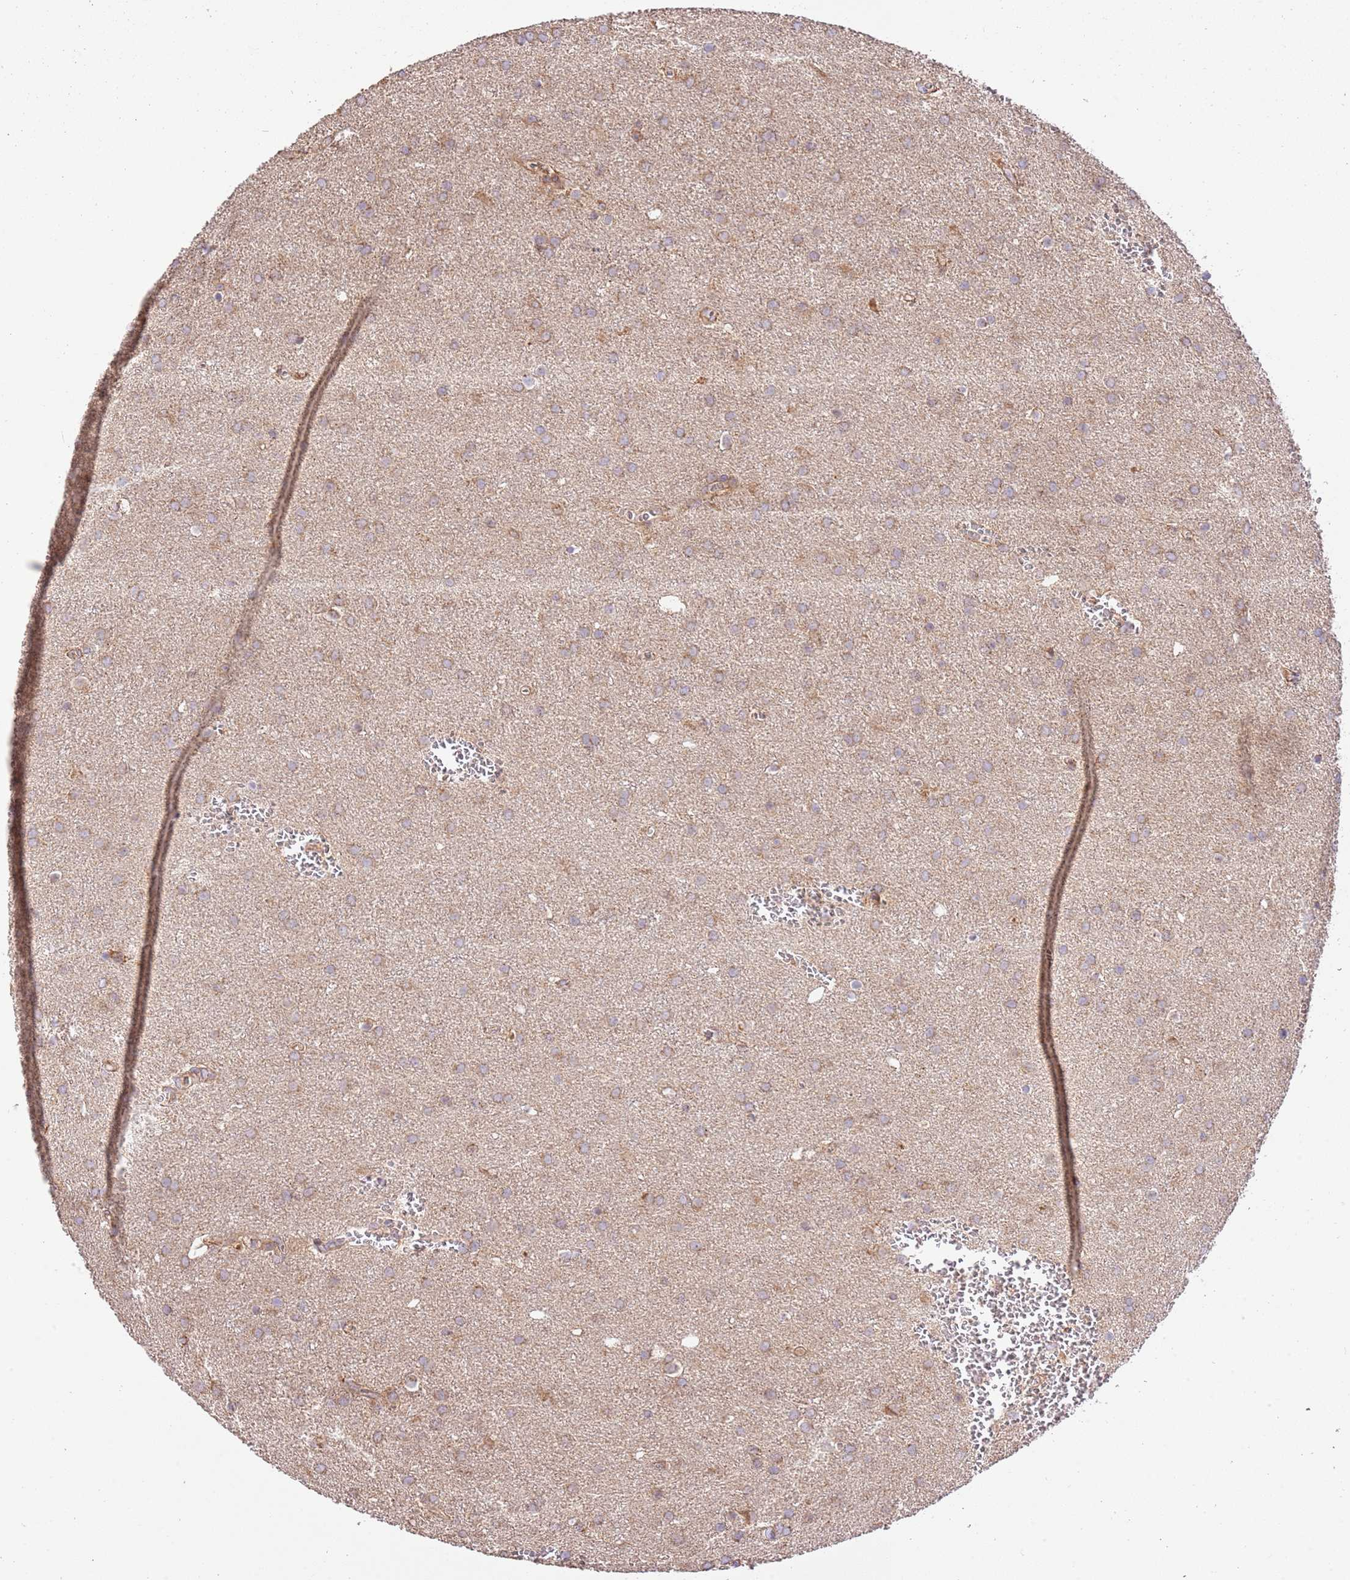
{"staining": {"intensity": "weak", "quantity": ">75%", "location": "cytoplasmic/membranous"}, "tissue": "glioma", "cell_type": "Tumor cells", "image_type": "cancer", "snomed": [{"axis": "morphology", "description": "Glioma, malignant, Low grade"}, {"axis": "topography", "description": "Brain"}], "caption": "Human malignant glioma (low-grade) stained for a protein (brown) exhibits weak cytoplasmic/membranous positive positivity in approximately >75% of tumor cells.", "gene": "SPATA2L", "patient": {"sex": "female", "age": 32}}